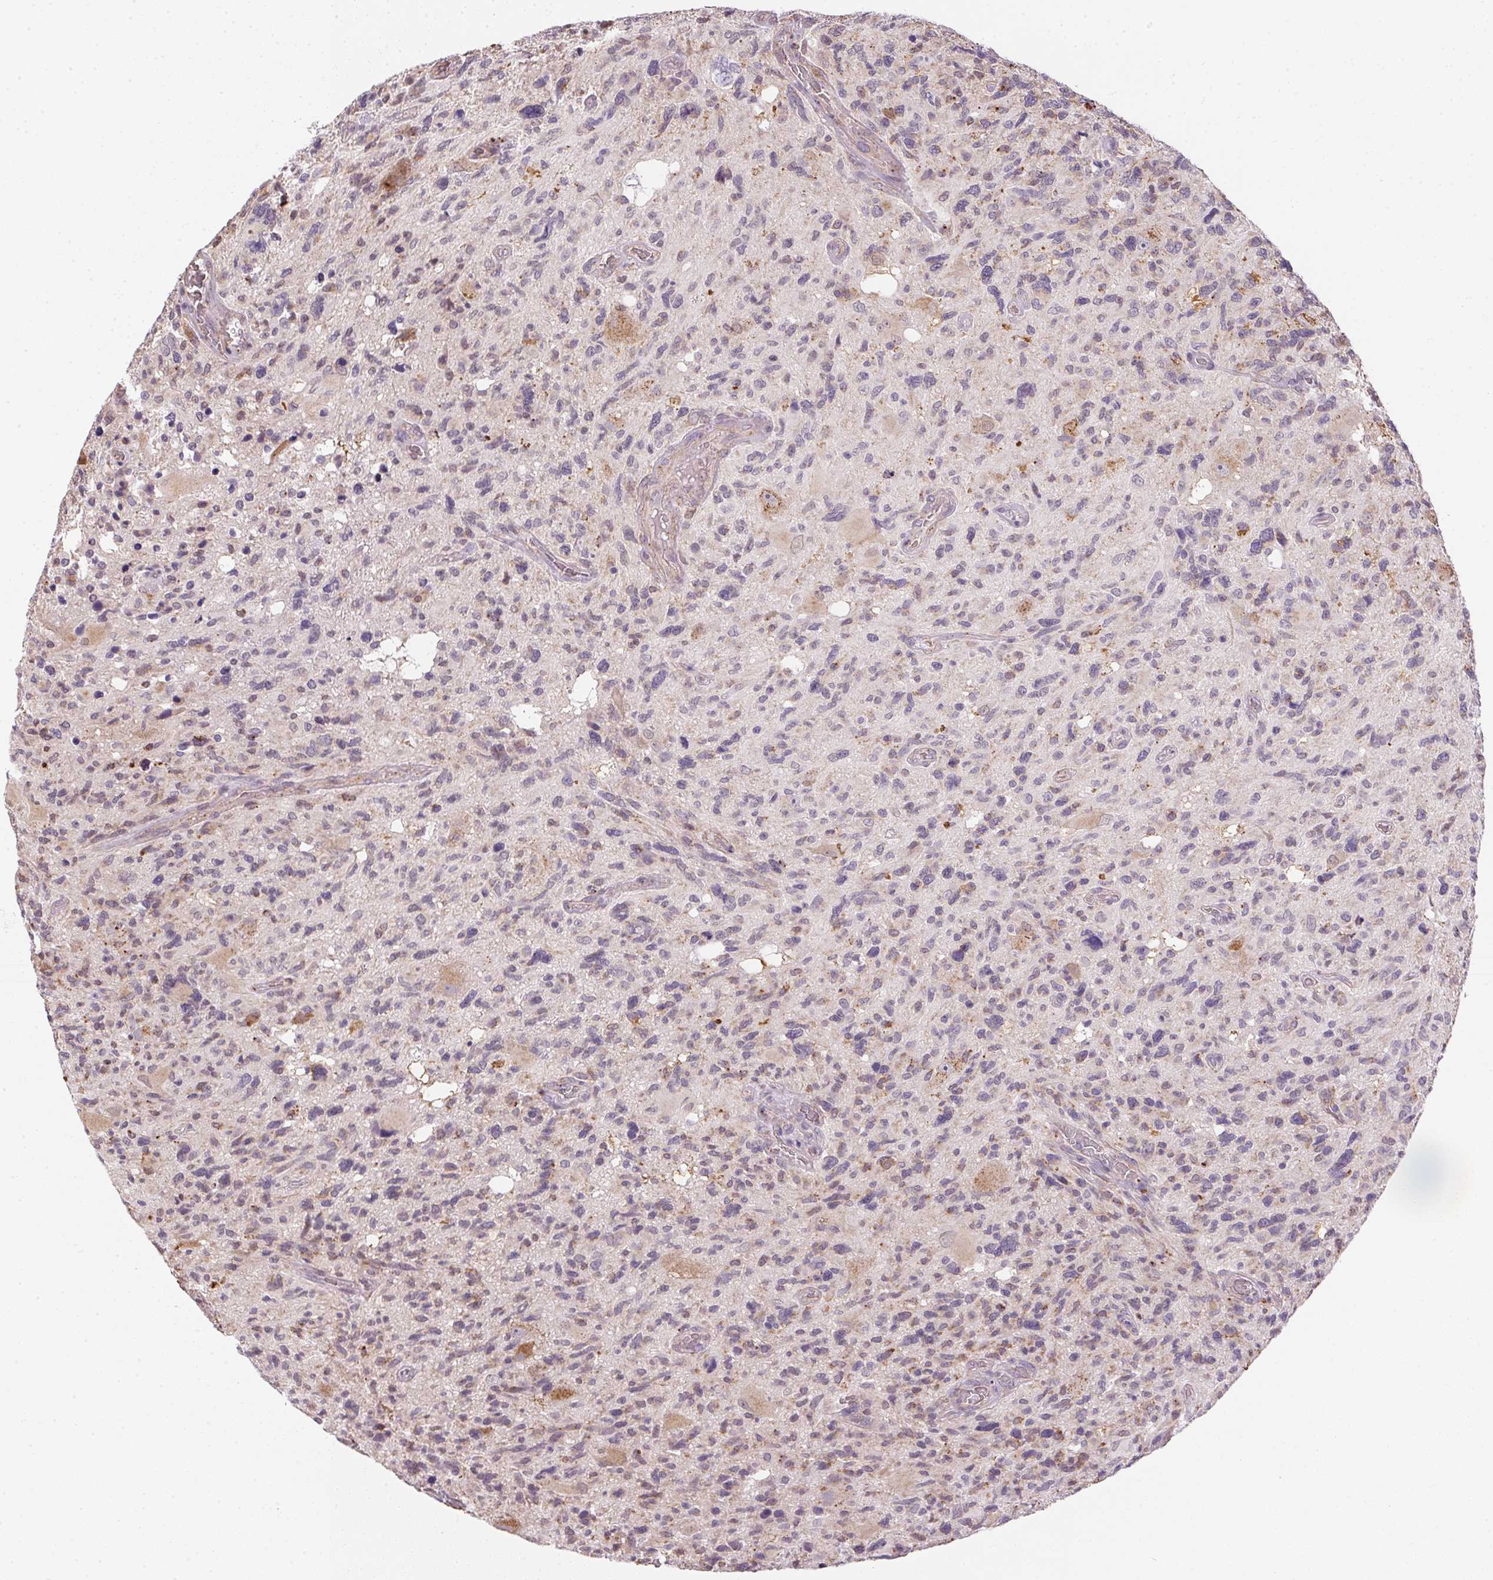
{"staining": {"intensity": "negative", "quantity": "none", "location": "none"}, "tissue": "glioma", "cell_type": "Tumor cells", "image_type": "cancer", "snomed": [{"axis": "morphology", "description": "Glioma, malignant, High grade"}, {"axis": "topography", "description": "Brain"}], "caption": "Tumor cells are negative for brown protein staining in malignant glioma (high-grade).", "gene": "METTL13", "patient": {"sex": "male", "age": 49}}